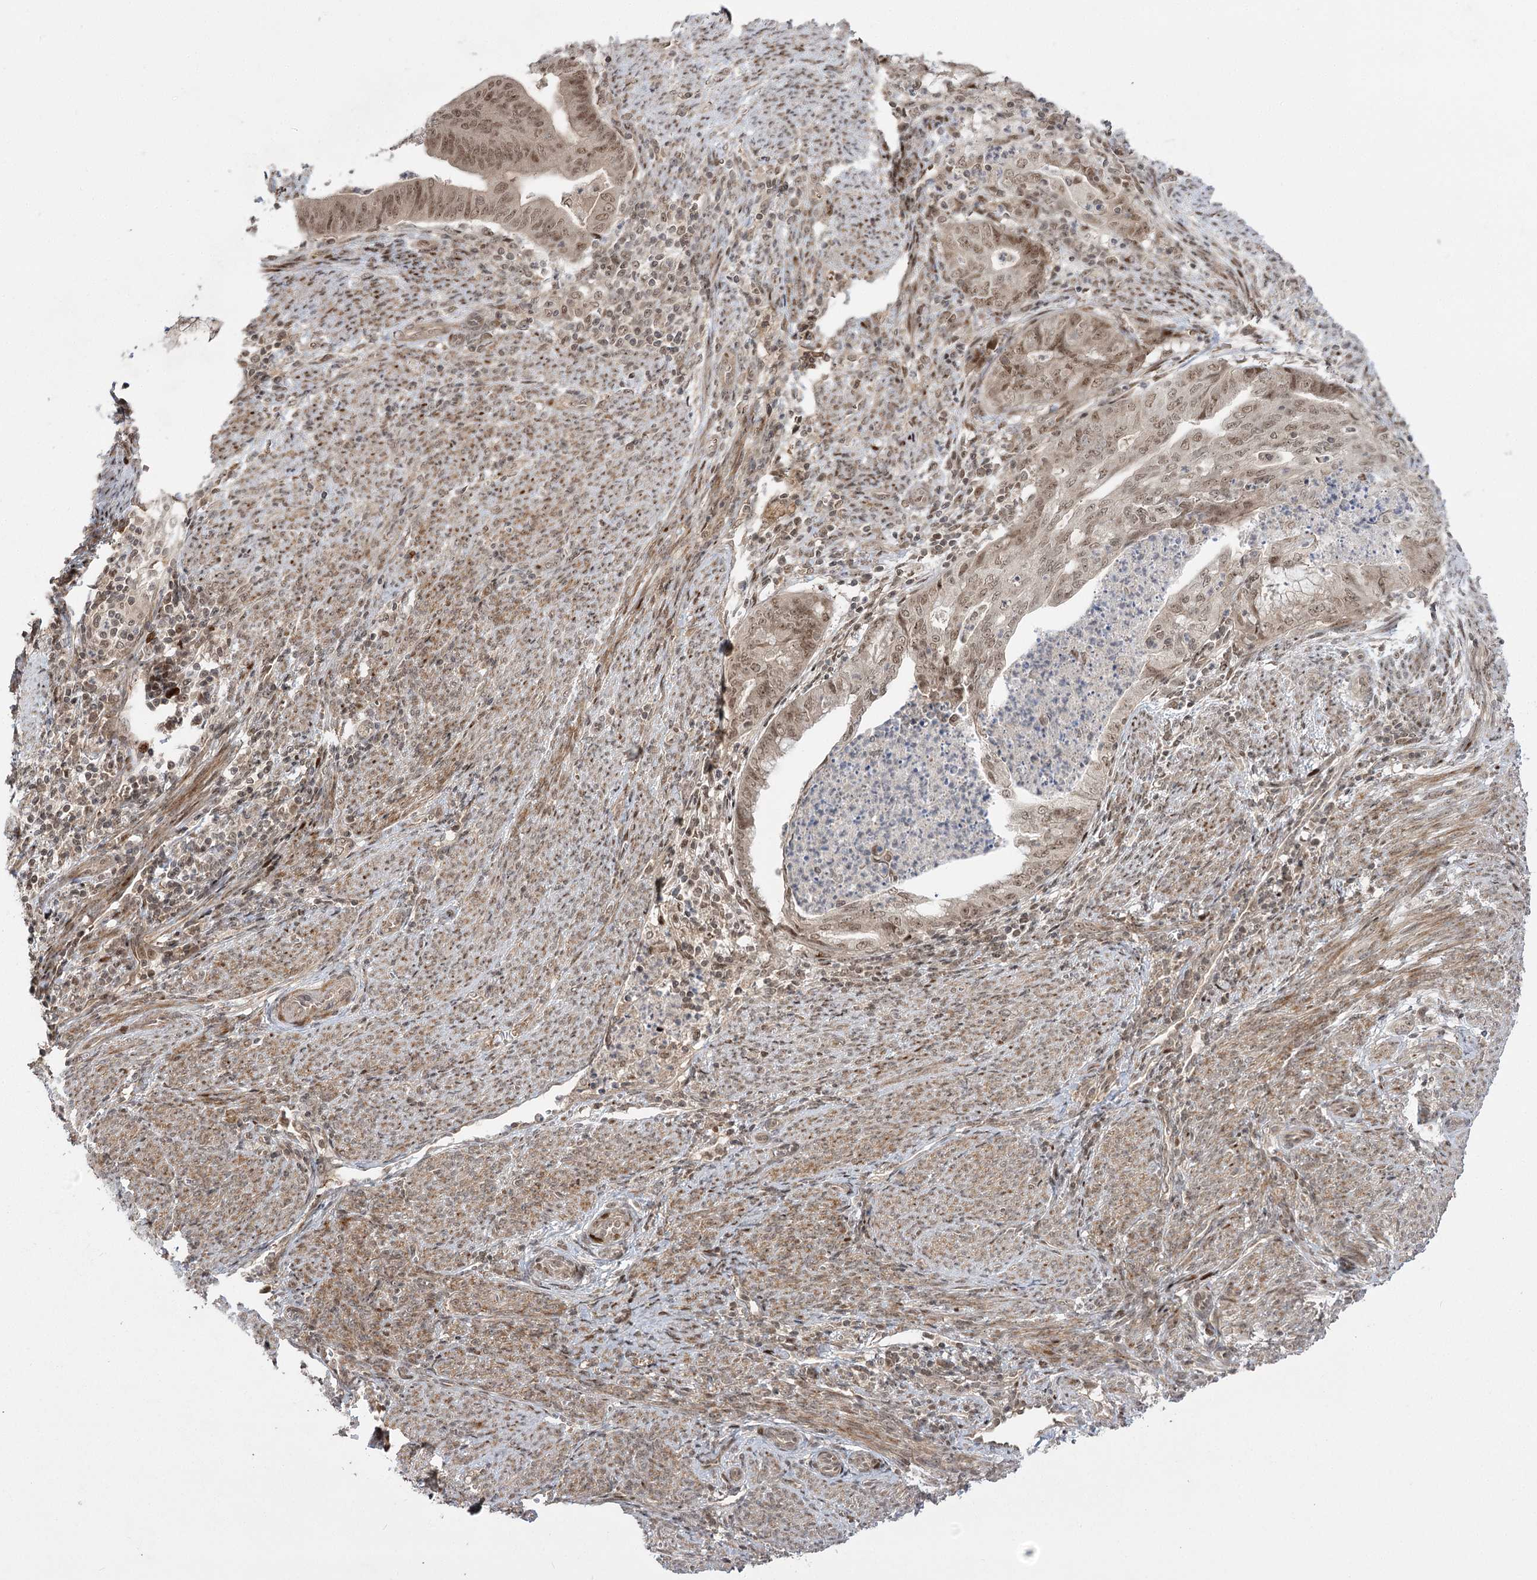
{"staining": {"intensity": "moderate", "quantity": "25%-75%", "location": "nuclear"}, "tissue": "endometrial cancer", "cell_type": "Tumor cells", "image_type": "cancer", "snomed": [{"axis": "morphology", "description": "Adenocarcinoma, NOS"}, {"axis": "topography", "description": "Endometrium"}], "caption": "Immunohistochemical staining of adenocarcinoma (endometrial) shows medium levels of moderate nuclear protein staining in approximately 25%-75% of tumor cells. Using DAB (3,3'-diaminobenzidine) (brown) and hematoxylin (blue) stains, captured at high magnification using brightfield microscopy.", "gene": "HELQ", "patient": {"sex": "female", "age": 79}}